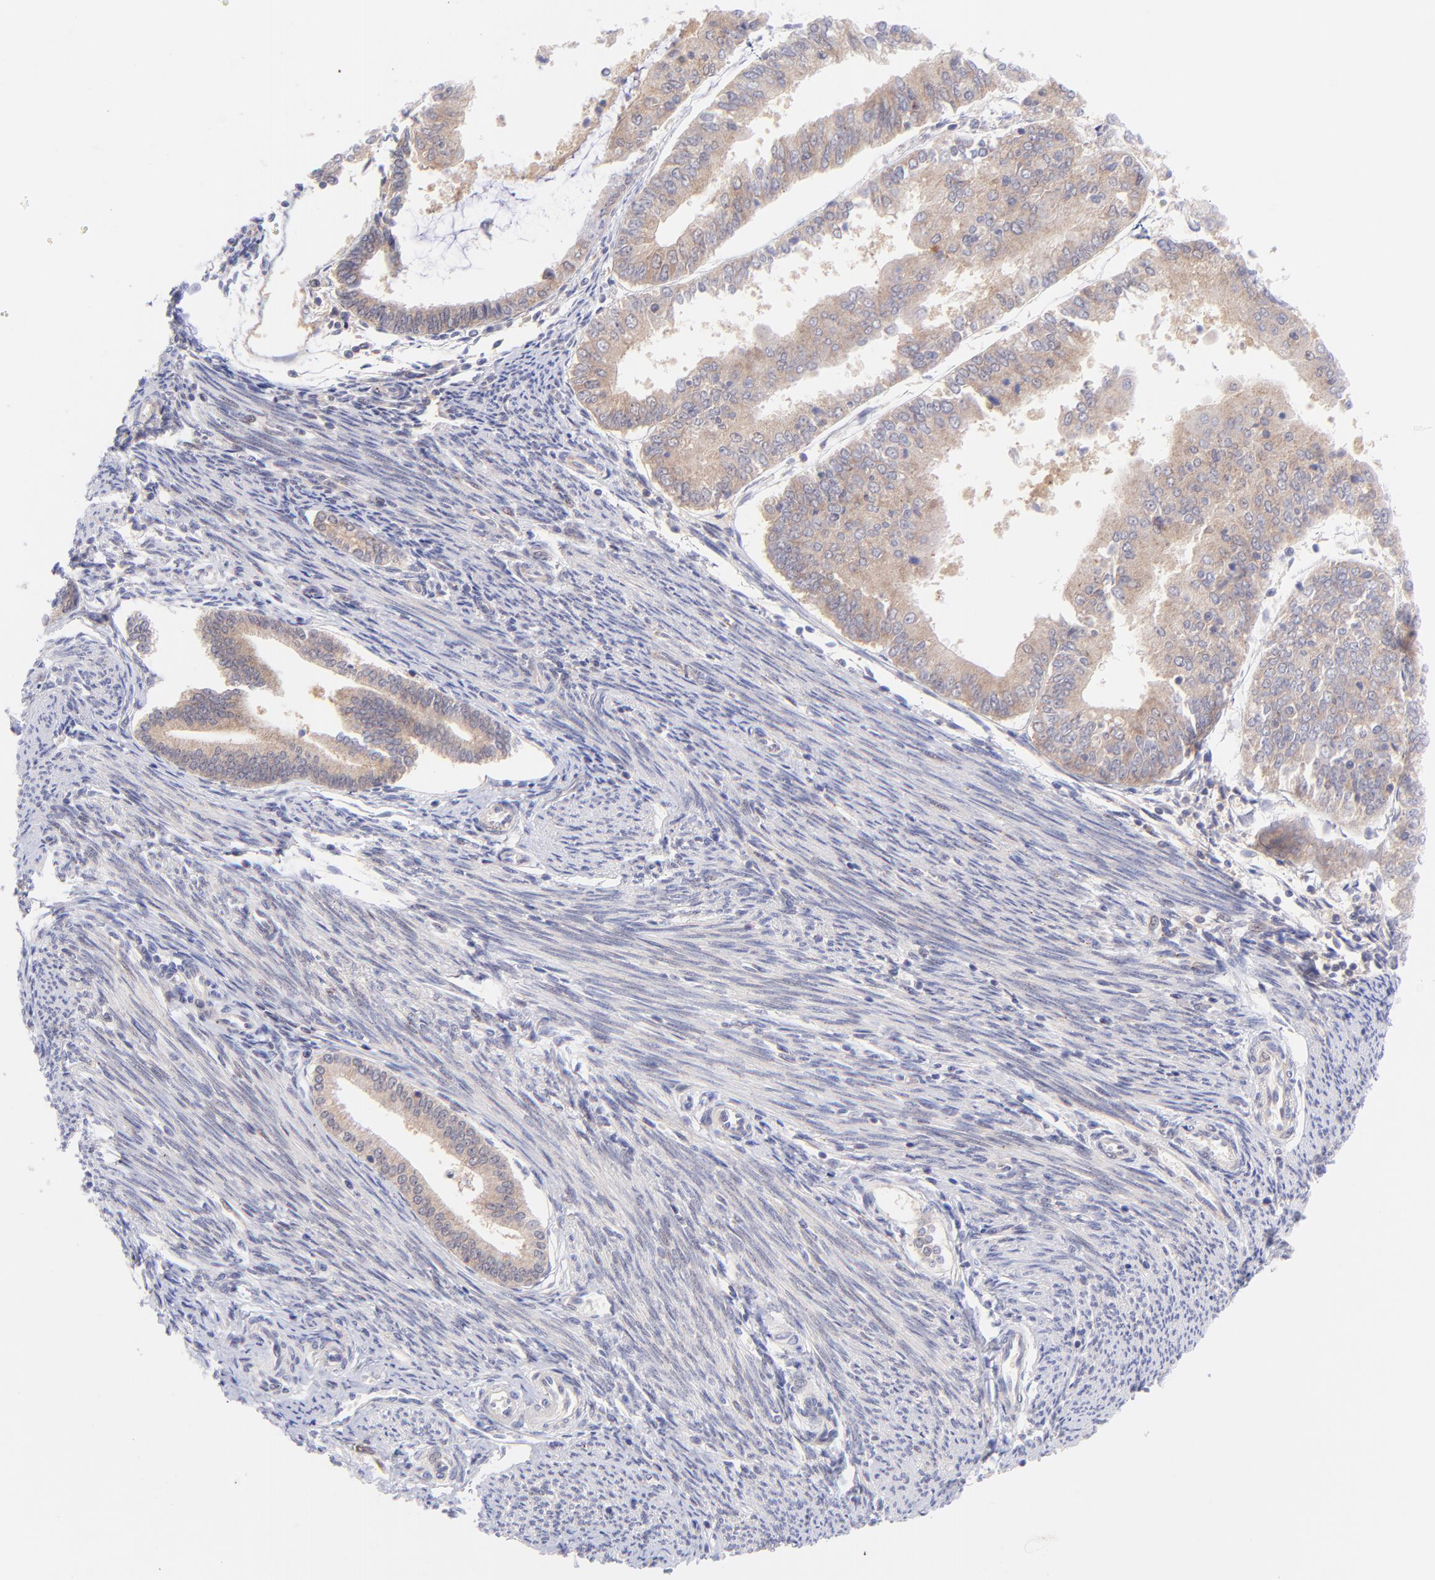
{"staining": {"intensity": "weak", "quantity": ">75%", "location": "cytoplasmic/membranous"}, "tissue": "endometrial cancer", "cell_type": "Tumor cells", "image_type": "cancer", "snomed": [{"axis": "morphology", "description": "Adenocarcinoma, NOS"}, {"axis": "topography", "description": "Endometrium"}], "caption": "Endometrial adenocarcinoma stained with a protein marker reveals weak staining in tumor cells.", "gene": "PBDC1", "patient": {"sex": "female", "age": 79}}